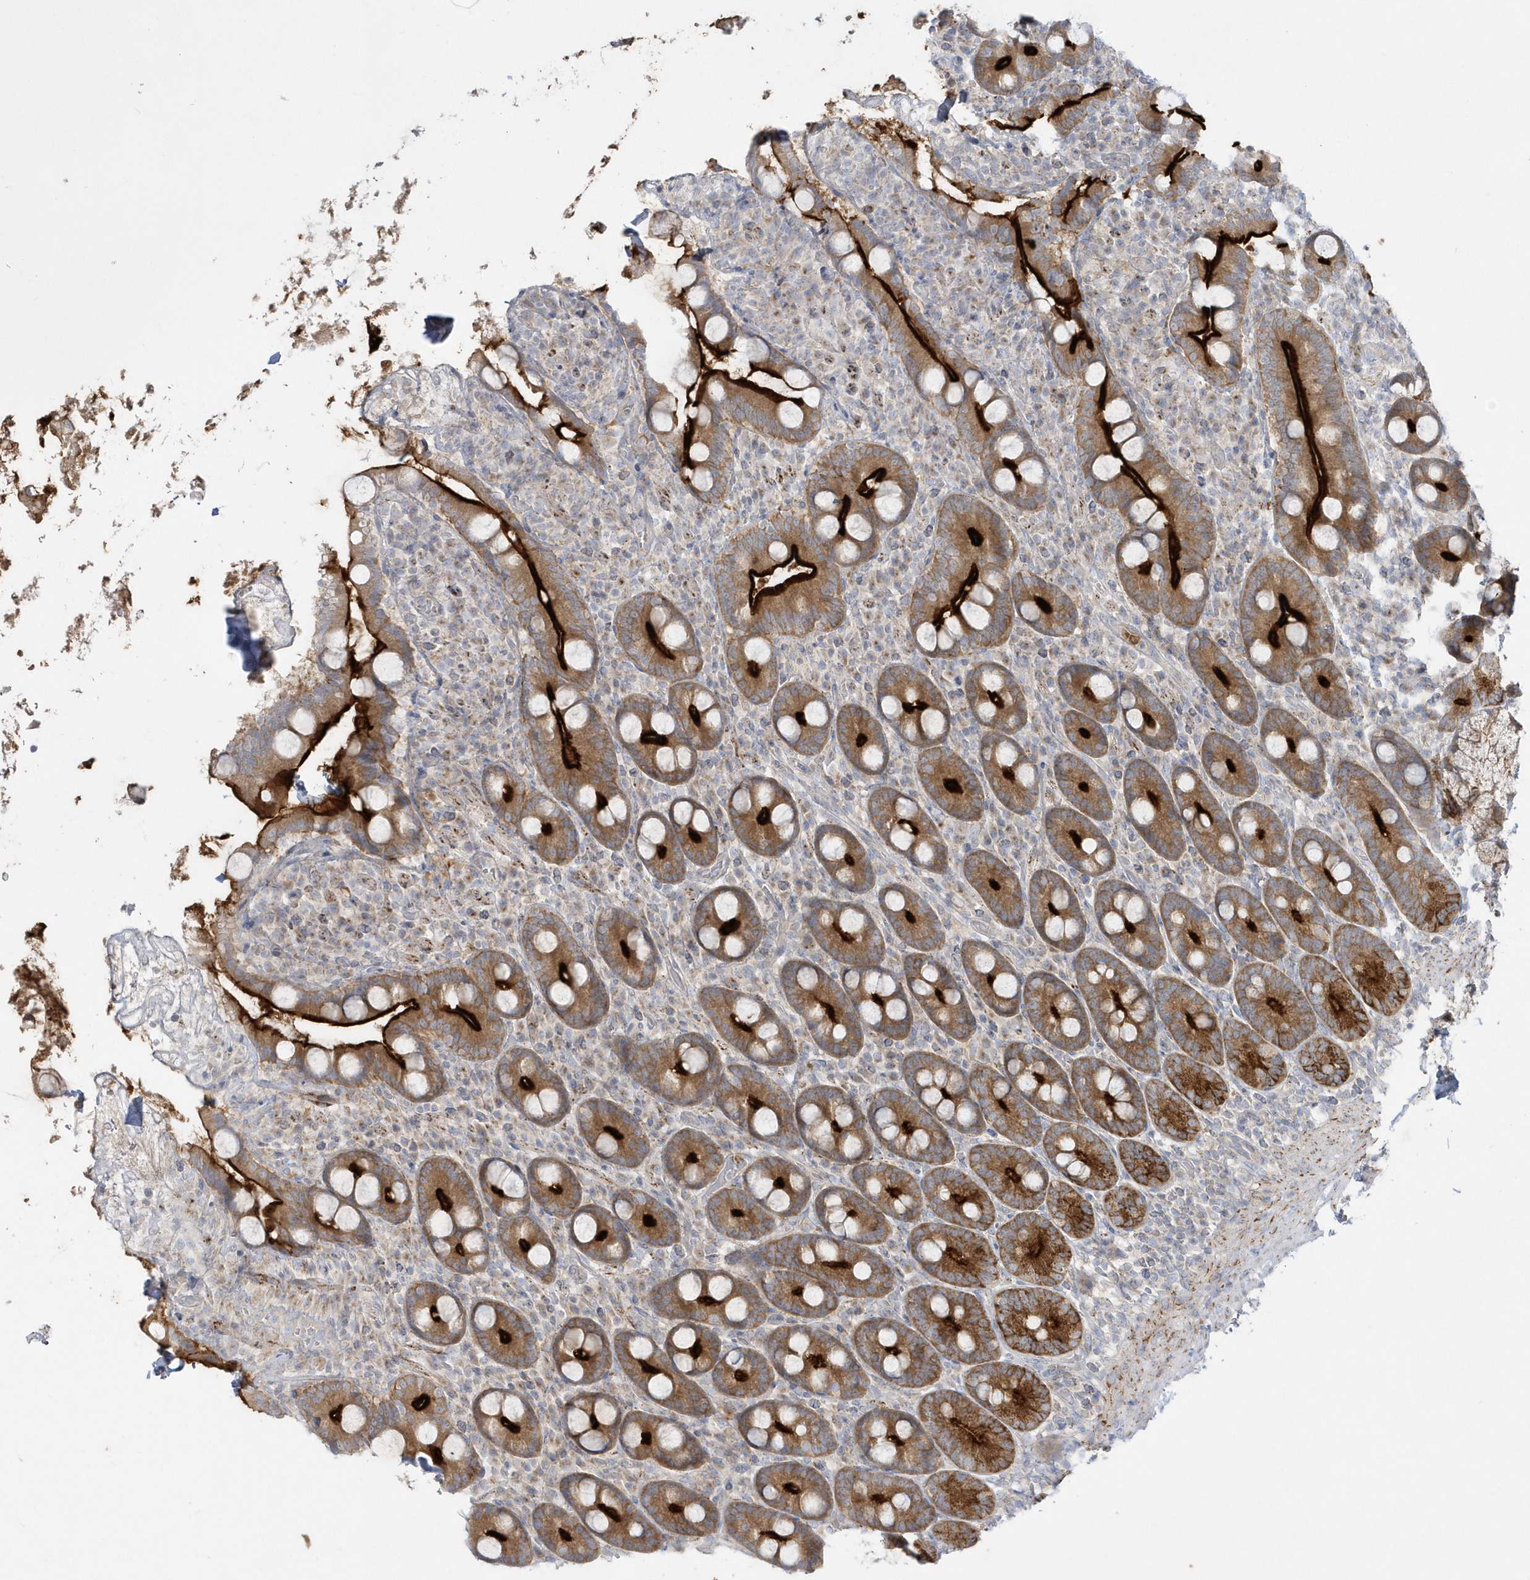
{"staining": {"intensity": "strong", "quantity": ">75%", "location": "cytoplasmic/membranous"}, "tissue": "duodenum", "cell_type": "Glandular cells", "image_type": "normal", "snomed": [{"axis": "morphology", "description": "Normal tissue, NOS"}, {"axis": "topography", "description": "Duodenum"}], "caption": "Protein expression by IHC reveals strong cytoplasmic/membranous positivity in about >75% of glandular cells in benign duodenum.", "gene": "DNAJC18", "patient": {"sex": "male", "age": 35}}